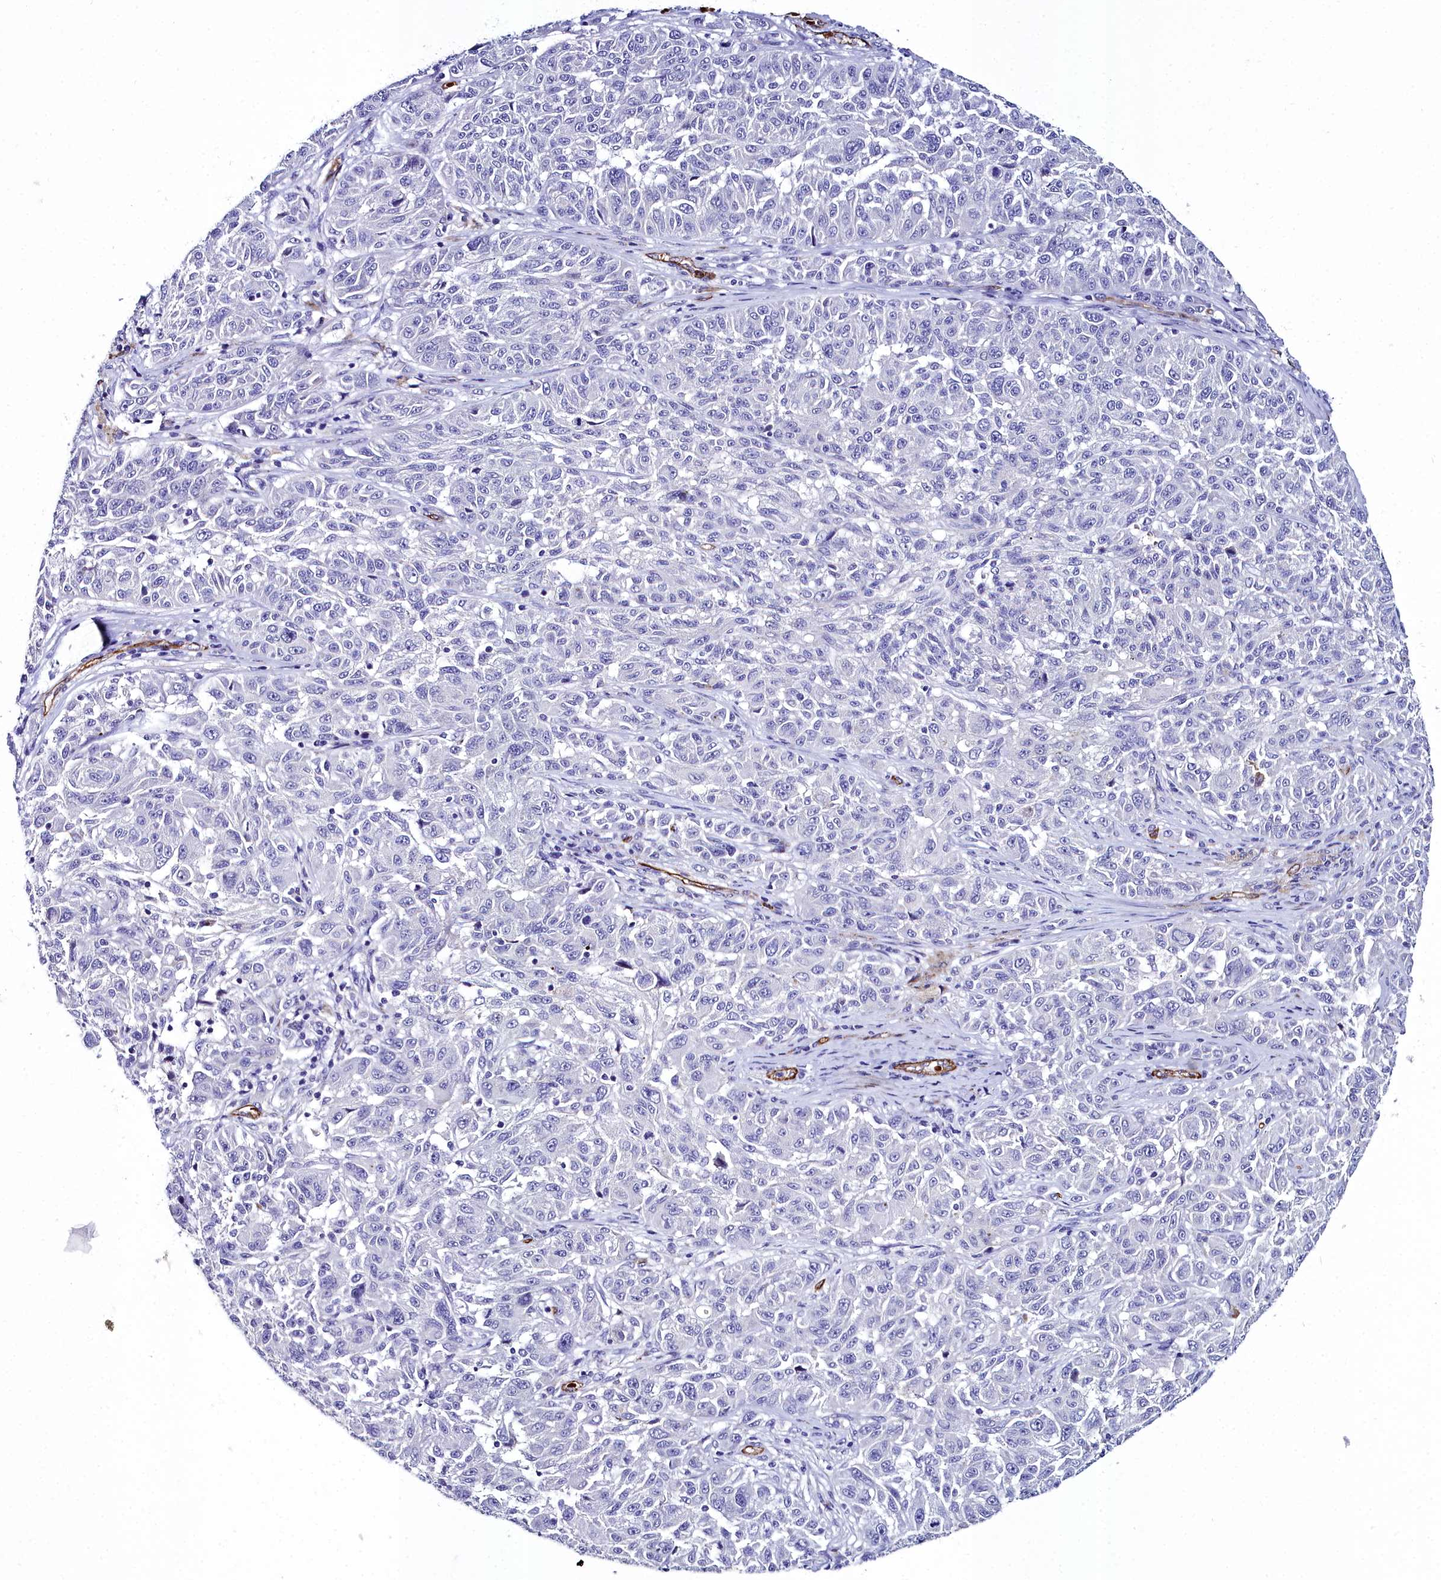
{"staining": {"intensity": "negative", "quantity": "none", "location": "none"}, "tissue": "melanoma", "cell_type": "Tumor cells", "image_type": "cancer", "snomed": [{"axis": "morphology", "description": "Malignant melanoma, NOS"}, {"axis": "topography", "description": "Skin"}], "caption": "Immunohistochemistry (IHC) of human malignant melanoma displays no staining in tumor cells.", "gene": "CYP4F11", "patient": {"sex": "male", "age": 53}}